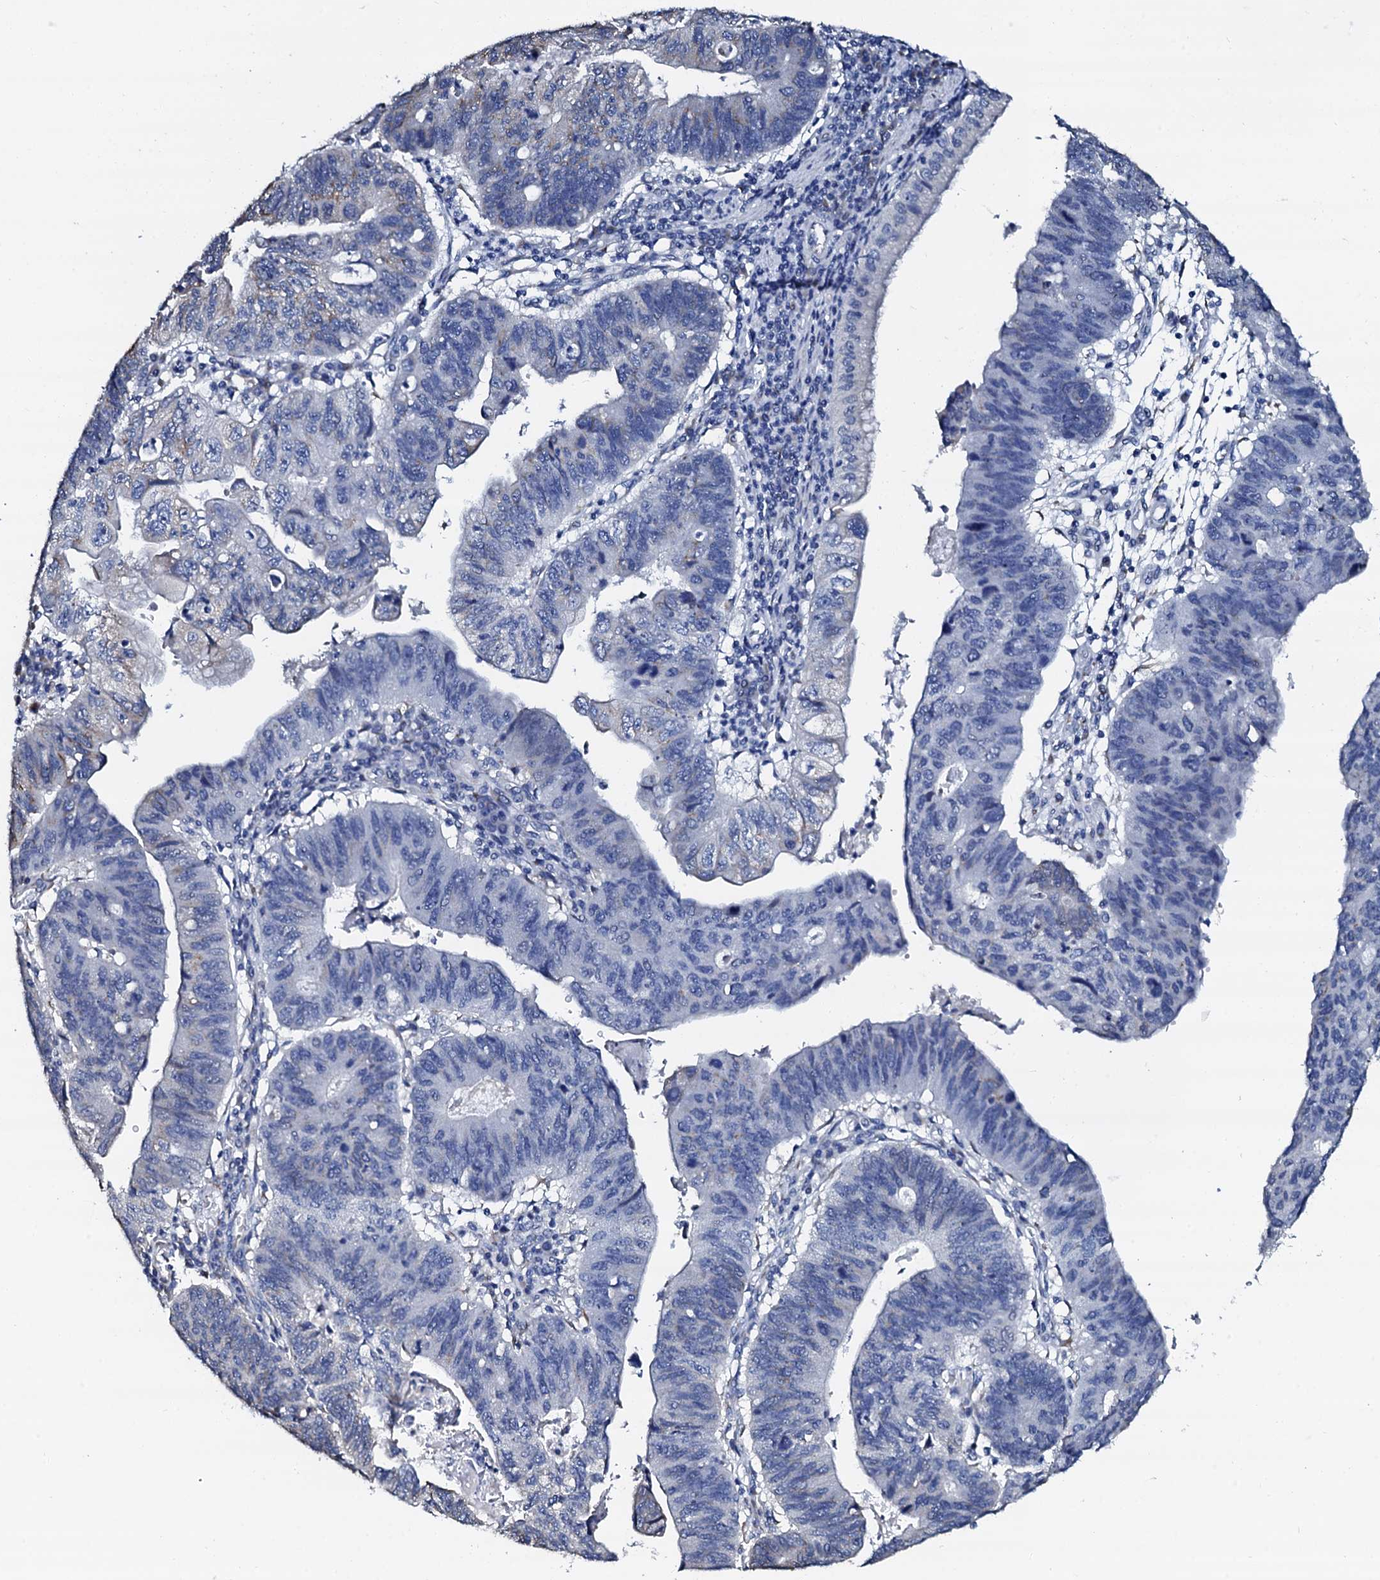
{"staining": {"intensity": "negative", "quantity": "none", "location": "none"}, "tissue": "stomach cancer", "cell_type": "Tumor cells", "image_type": "cancer", "snomed": [{"axis": "morphology", "description": "Adenocarcinoma, NOS"}, {"axis": "topography", "description": "Stomach"}], "caption": "High power microscopy micrograph of an immunohistochemistry histopathology image of adenocarcinoma (stomach), revealing no significant staining in tumor cells.", "gene": "AKAP3", "patient": {"sex": "male", "age": 59}}